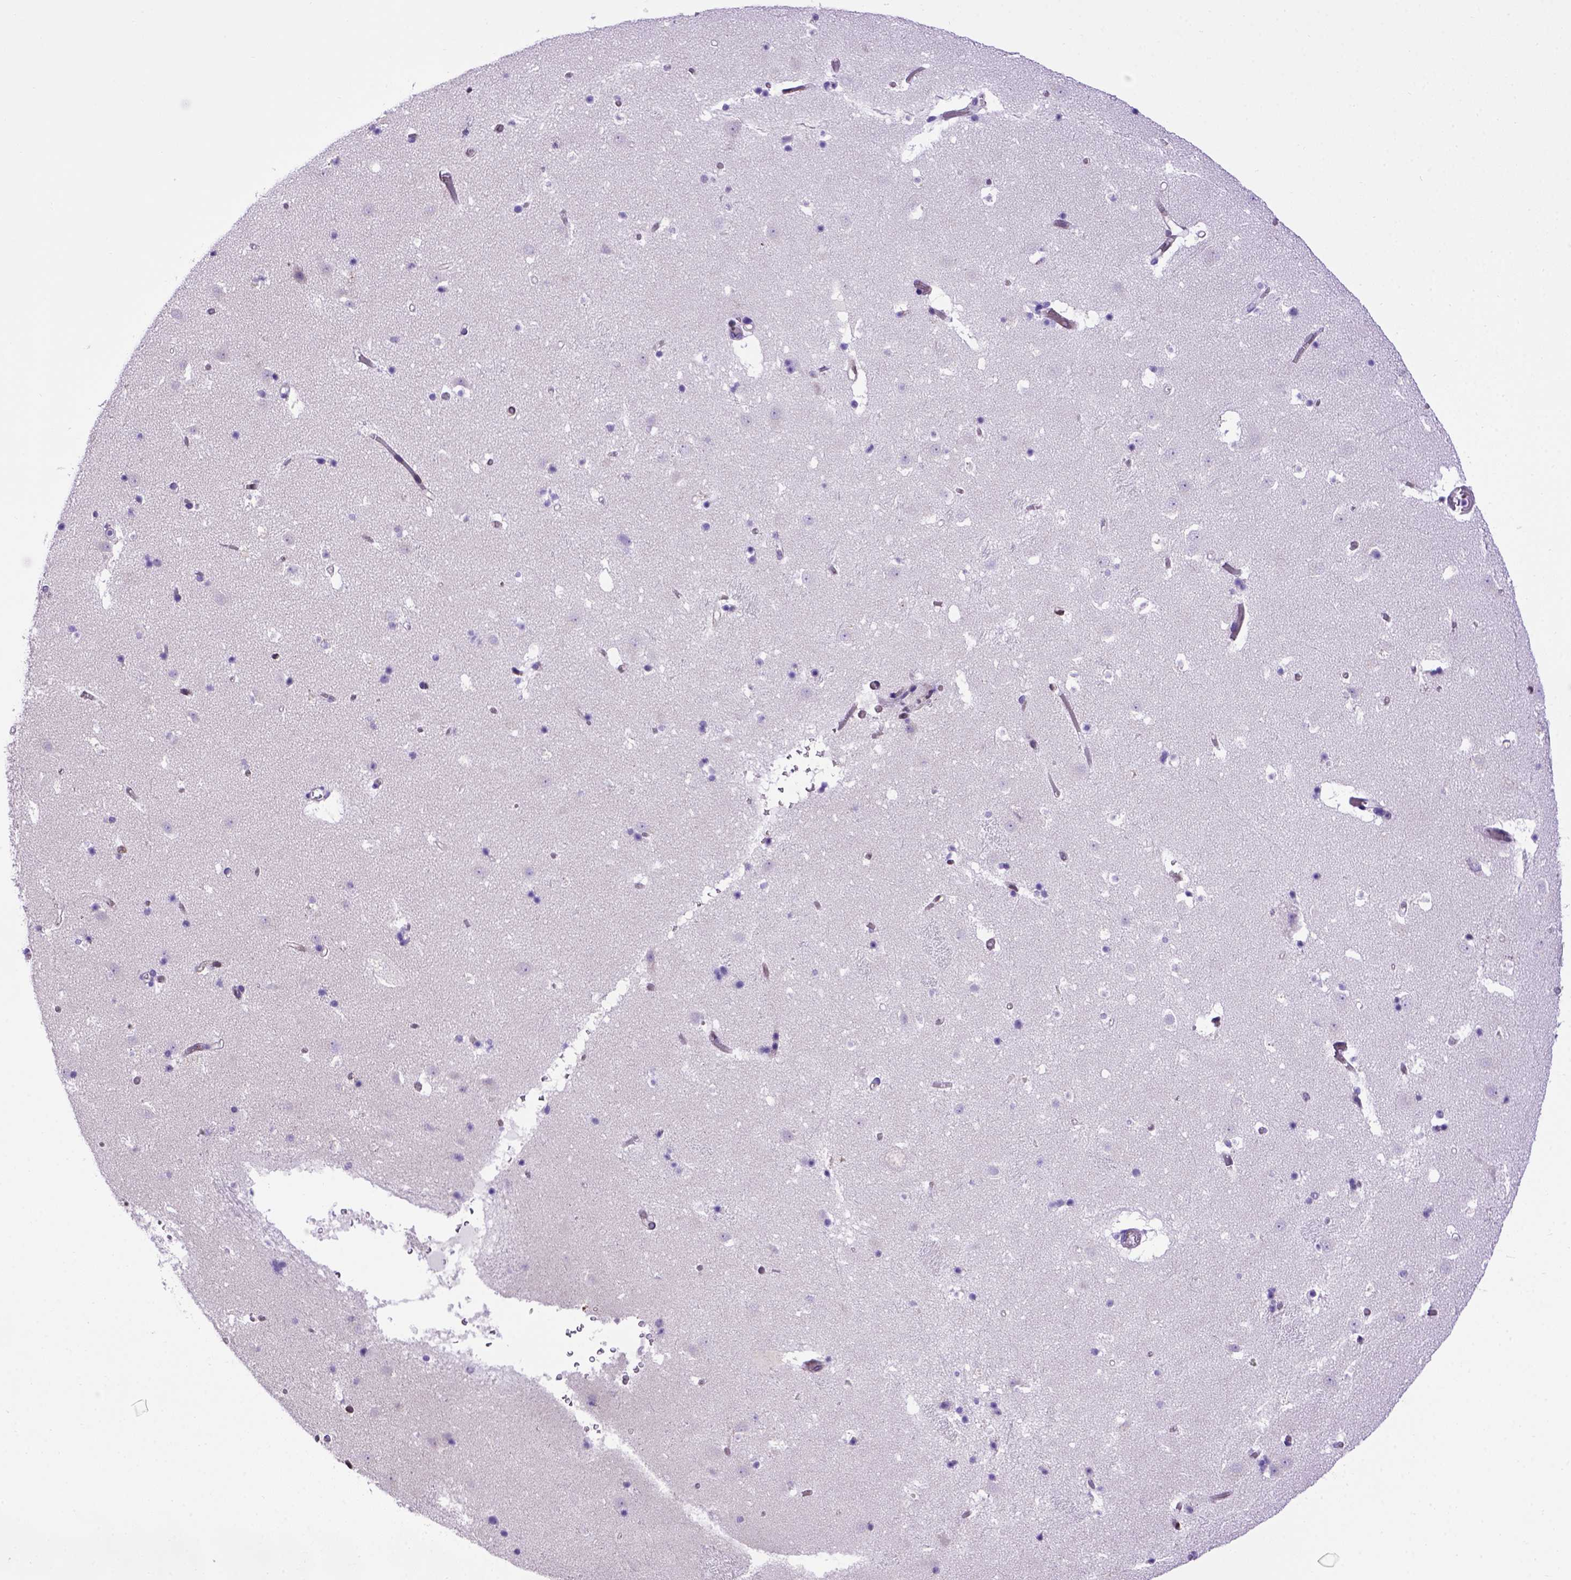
{"staining": {"intensity": "negative", "quantity": "none", "location": "none"}, "tissue": "caudate", "cell_type": "Glial cells", "image_type": "normal", "snomed": [{"axis": "morphology", "description": "Normal tissue, NOS"}, {"axis": "topography", "description": "Lateral ventricle wall"}], "caption": "Caudate was stained to show a protein in brown. There is no significant positivity in glial cells. (DAB (3,3'-diaminobenzidine) immunohistochemistry (IHC) visualized using brightfield microscopy, high magnification).", "gene": "PTGES", "patient": {"sex": "female", "age": 42}}